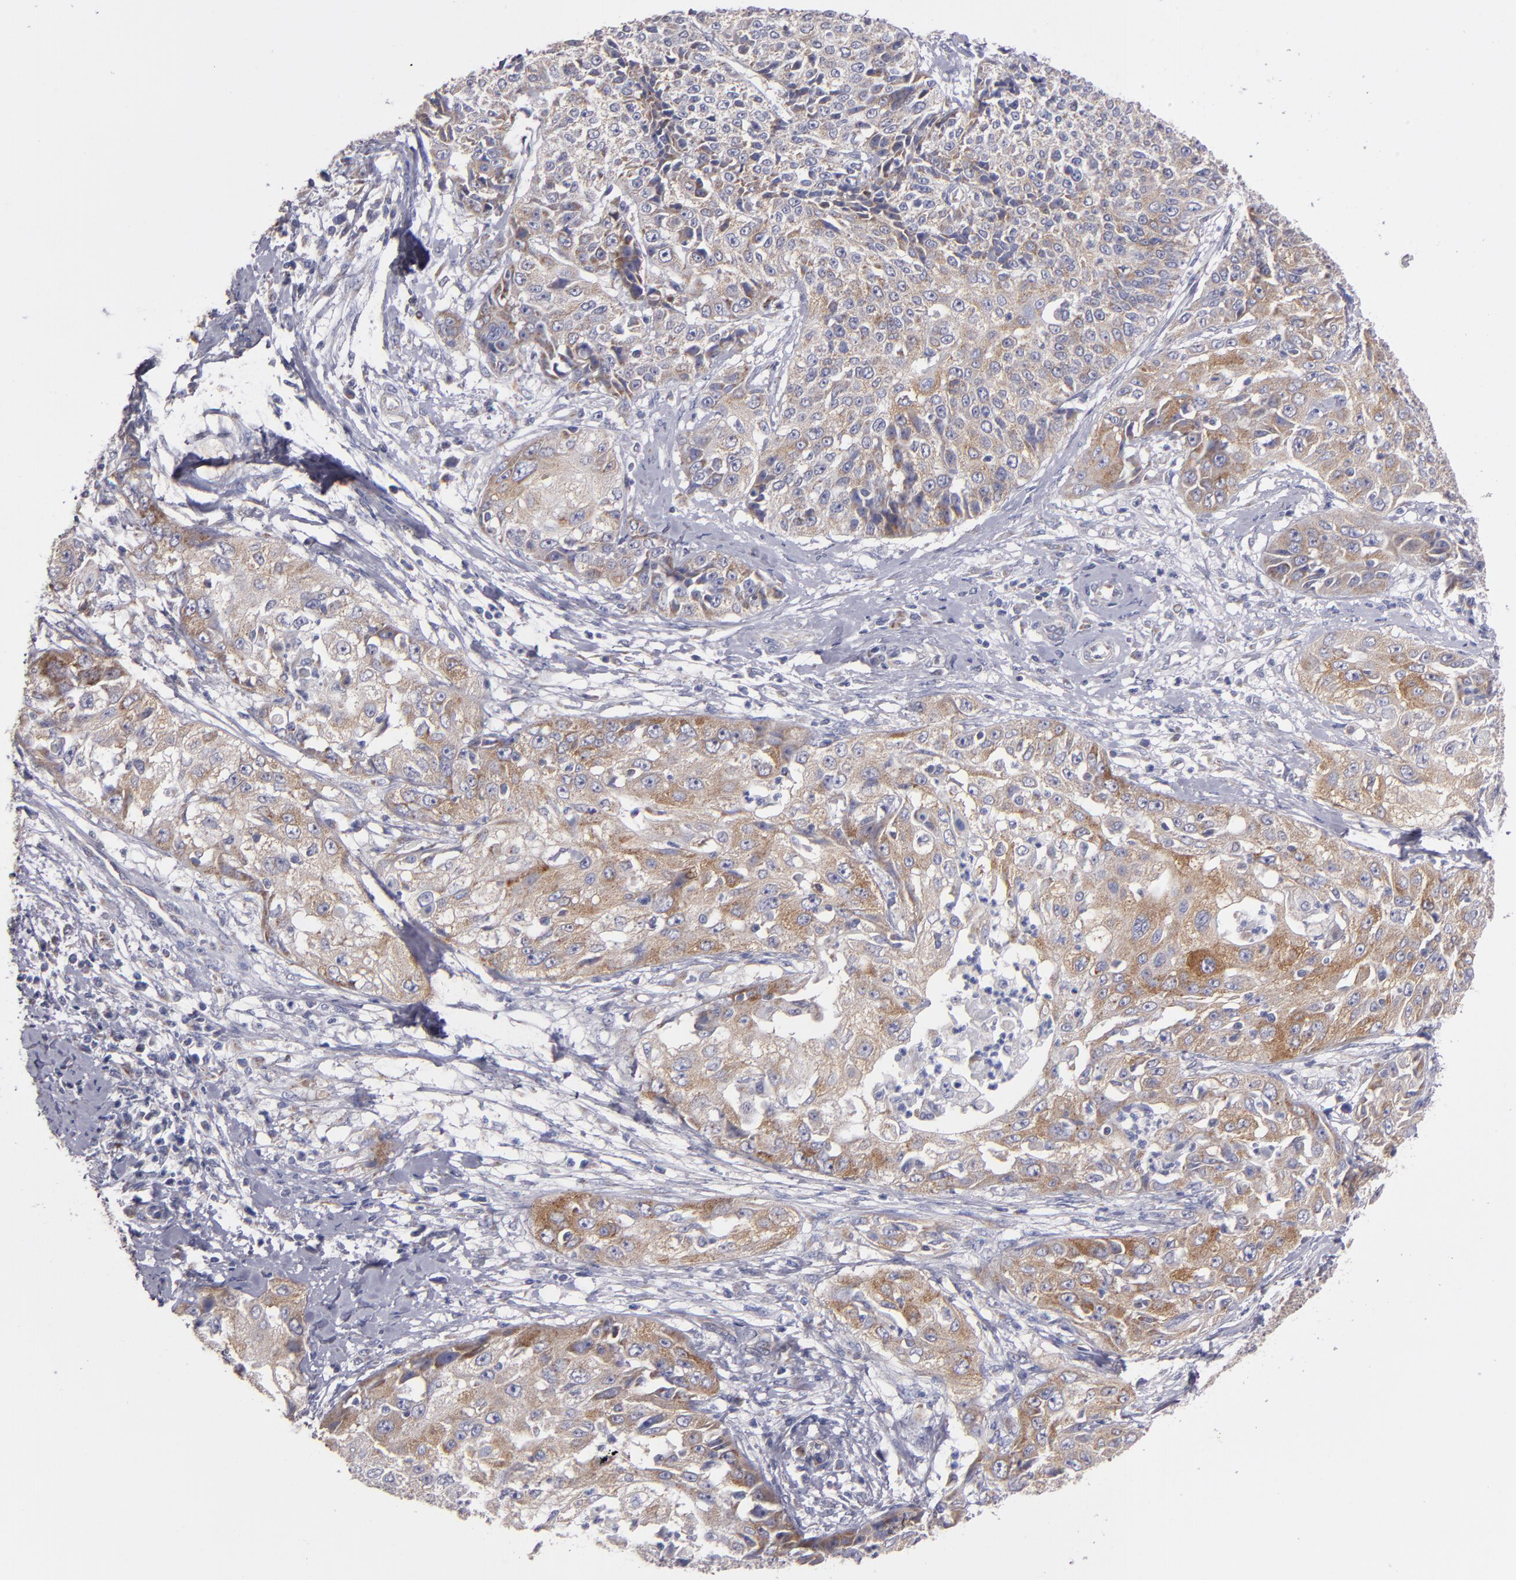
{"staining": {"intensity": "moderate", "quantity": ">75%", "location": "cytoplasmic/membranous"}, "tissue": "cervical cancer", "cell_type": "Tumor cells", "image_type": "cancer", "snomed": [{"axis": "morphology", "description": "Squamous cell carcinoma, NOS"}, {"axis": "topography", "description": "Cervix"}], "caption": "High-power microscopy captured an IHC photomicrograph of squamous cell carcinoma (cervical), revealing moderate cytoplasmic/membranous positivity in about >75% of tumor cells.", "gene": "CLTA", "patient": {"sex": "female", "age": 64}}